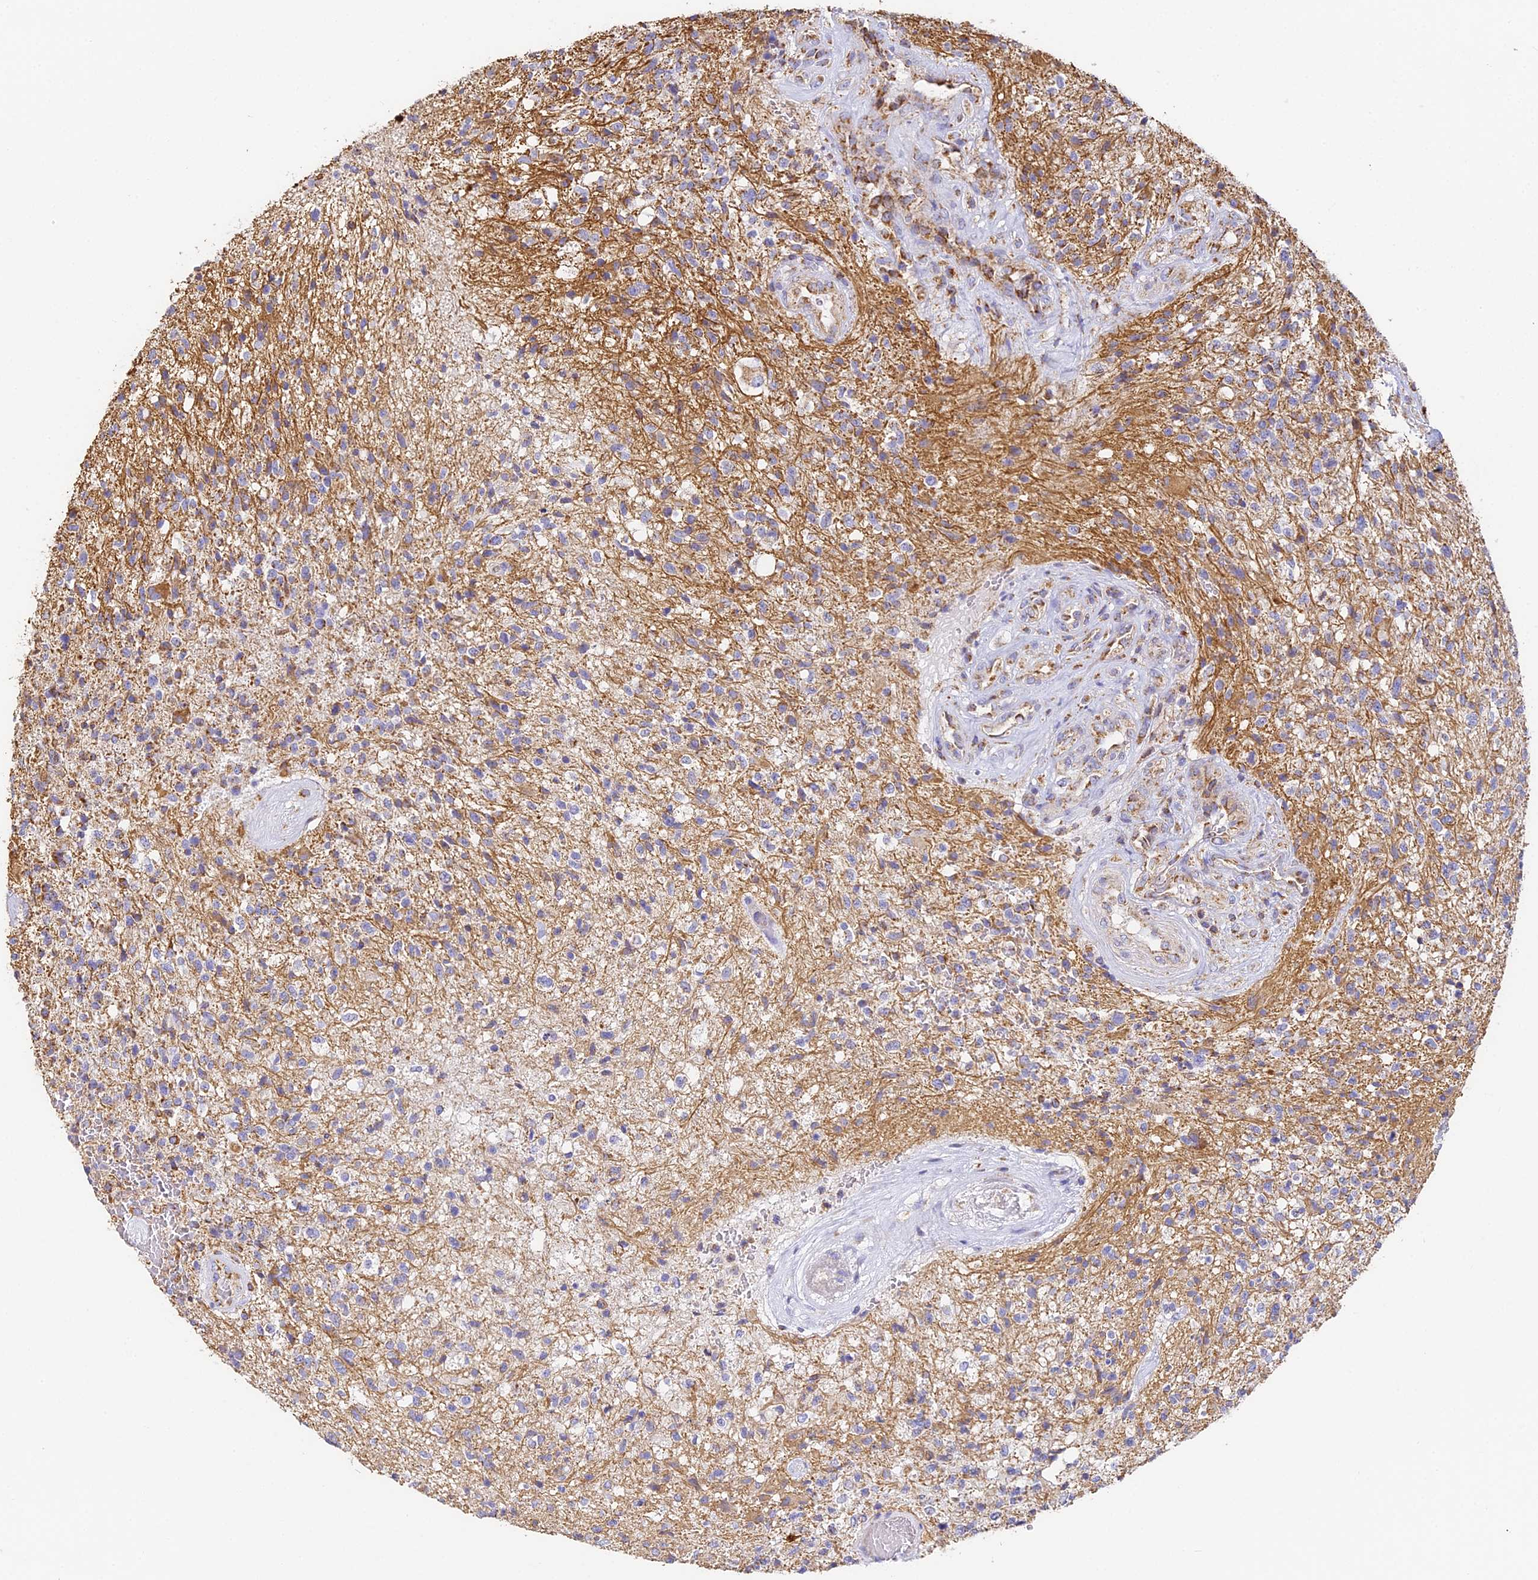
{"staining": {"intensity": "weak", "quantity": "<25%", "location": "cytoplasmic/membranous"}, "tissue": "glioma", "cell_type": "Tumor cells", "image_type": "cancer", "snomed": [{"axis": "morphology", "description": "Glioma, malignant, High grade"}, {"axis": "topography", "description": "Brain"}], "caption": "DAB immunohistochemical staining of glioma reveals no significant expression in tumor cells.", "gene": "COX6C", "patient": {"sex": "male", "age": 56}}